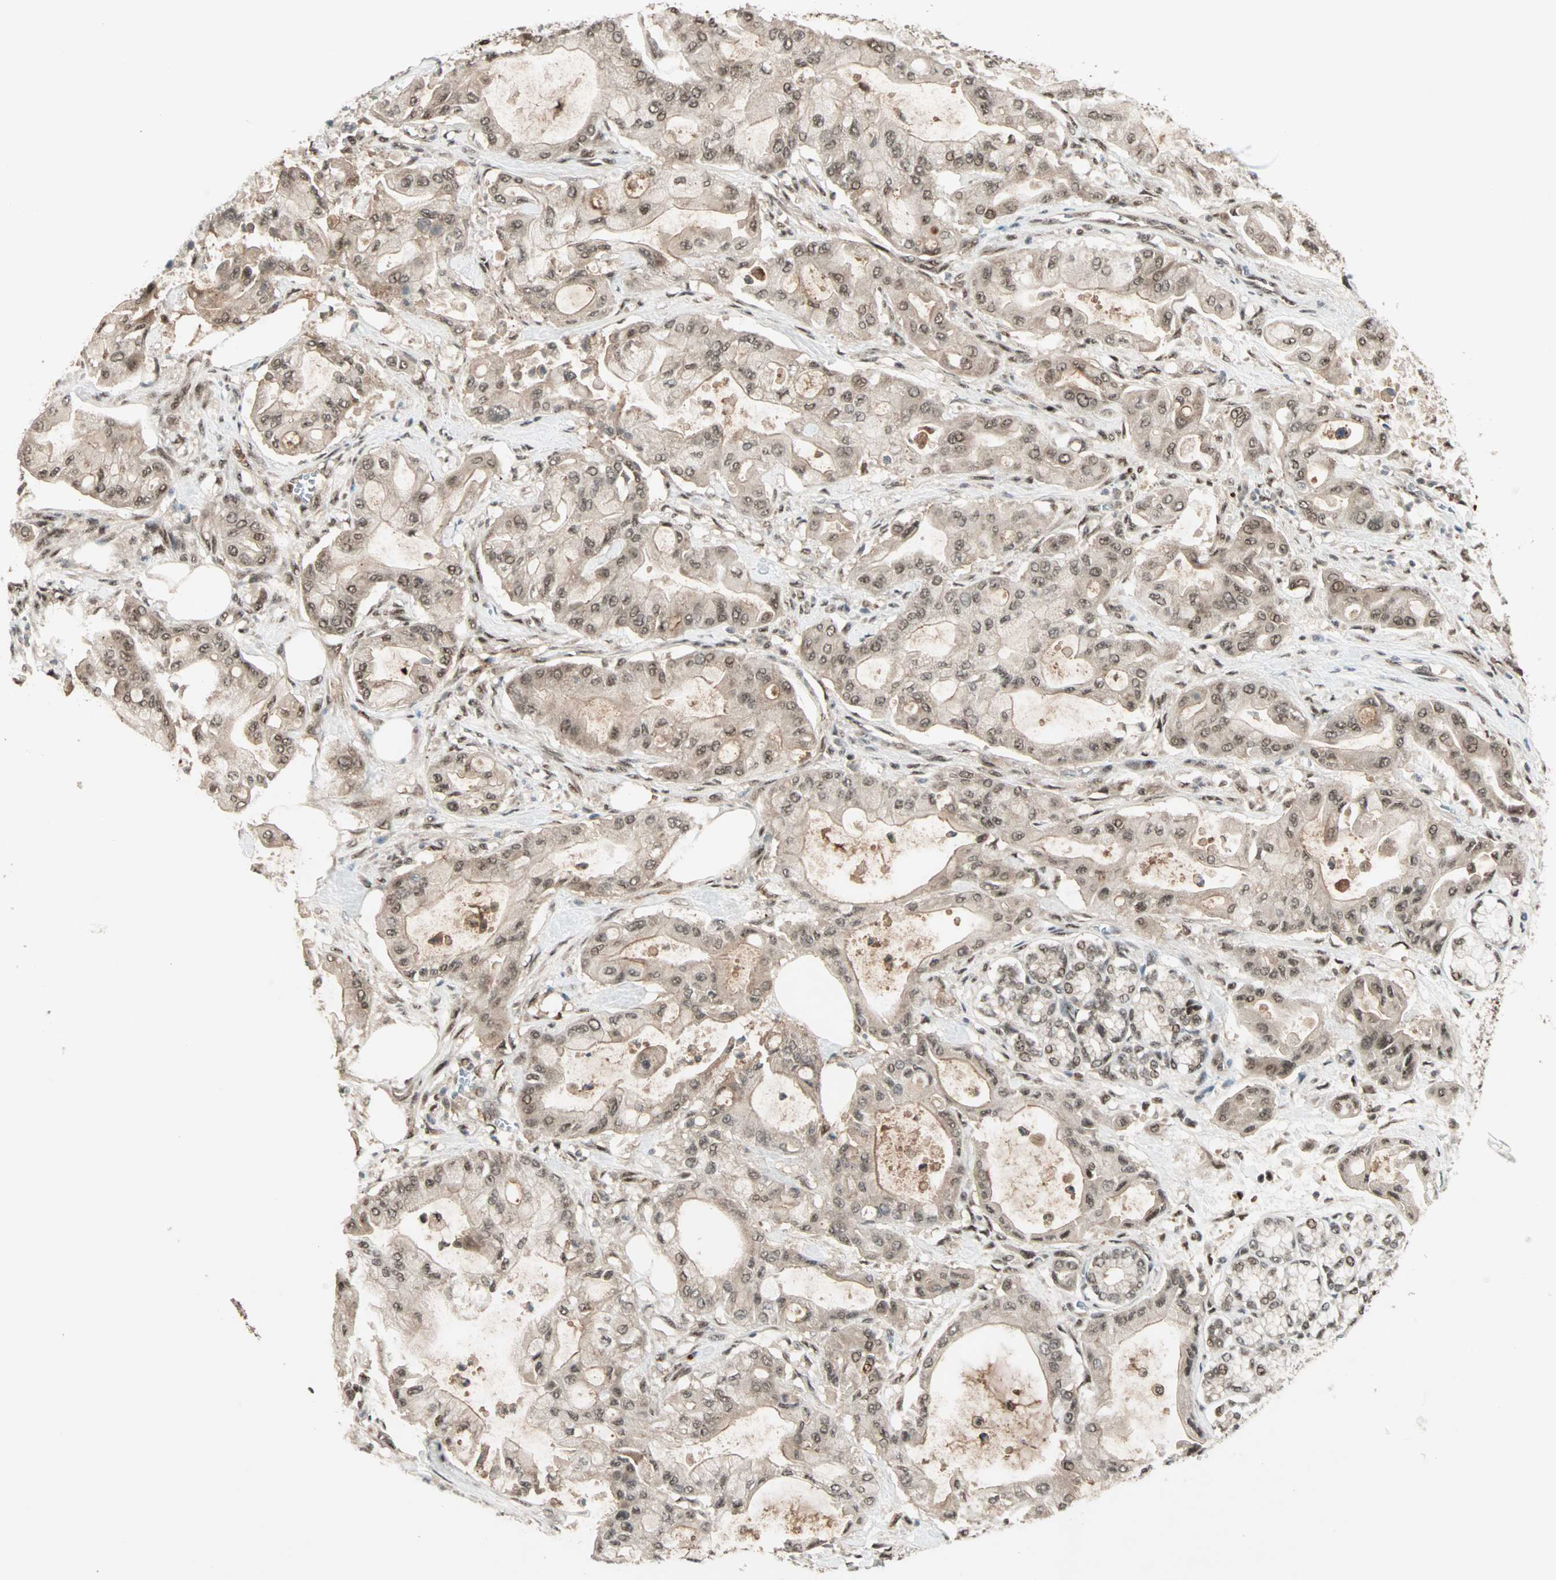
{"staining": {"intensity": "moderate", "quantity": ">75%", "location": "cytoplasmic/membranous,nuclear"}, "tissue": "pancreatic cancer", "cell_type": "Tumor cells", "image_type": "cancer", "snomed": [{"axis": "morphology", "description": "Adenocarcinoma, NOS"}, {"axis": "morphology", "description": "Adenocarcinoma, metastatic, NOS"}, {"axis": "topography", "description": "Lymph node"}, {"axis": "topography", "description": "Pancreas"}, {"axis": "topography", "description": "Duodenum"}], "caption": "IHC (DAB) staining of human pancreatic cancer exhibits moderate cytoplasmic/membranous and nuclear protein positivity in approximately >75% of tumor cells. Using DAB (3,3'-diaminobenzidine) (brown) and hematoxylin (blue) stains, captured at high magnification using brightfield microscopy.", "gene": "ZNF44", "patient": {"sex": "female", "age": 64}}